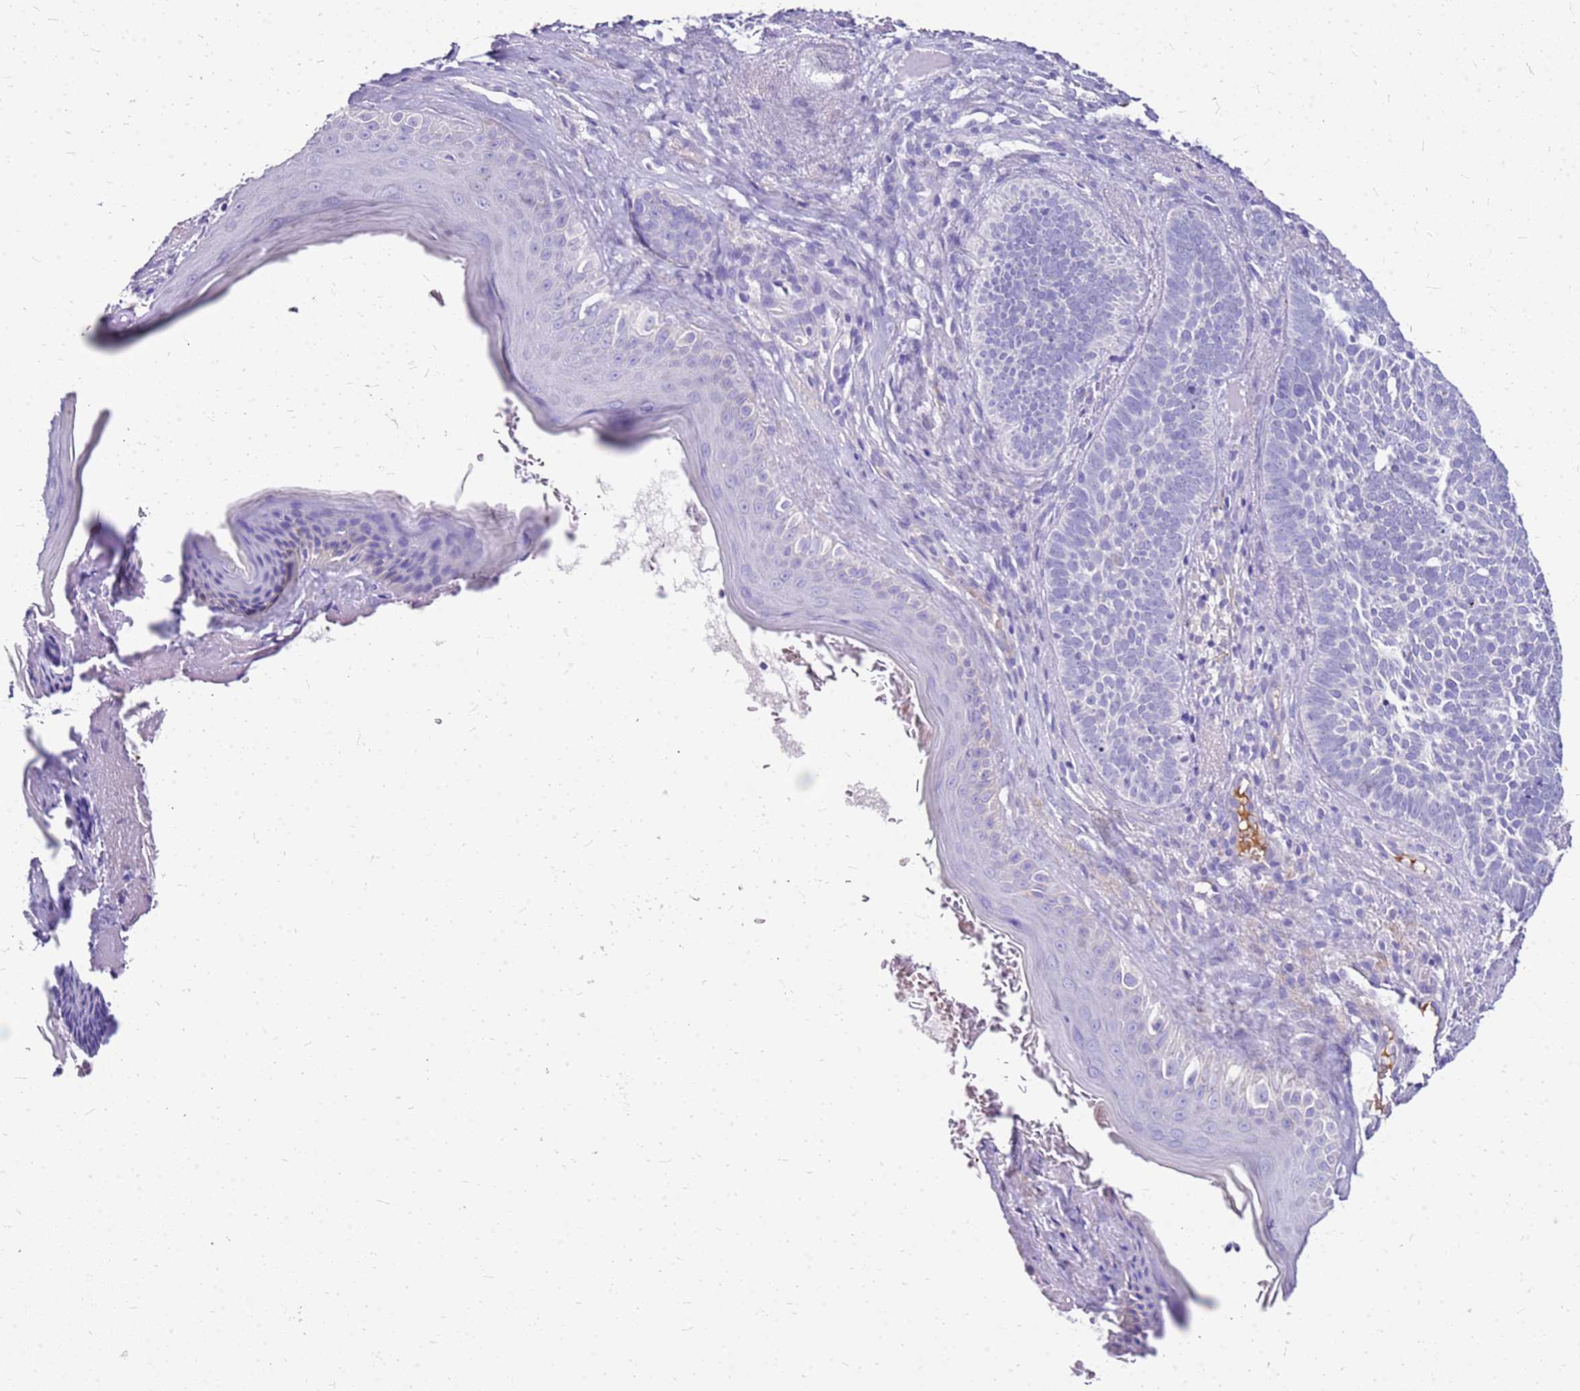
{"staining": {"intensity": "negative", "quantity": "none", "location": "none"}, "tissue": "skin cancer", "cell_type": "Tumor cells", "image_type": "cancer", "snomed": [{"axis": "morphology", "description": "Basal cell carcinoma"}, {"axis": "topography", "description": "Skin"}], "caption": "The micrograph displays no staining of tumor cells in skin basal cell carcinoma.", "gene": "DCDC2B", "patient": {"sex": "male", "age": 85}}